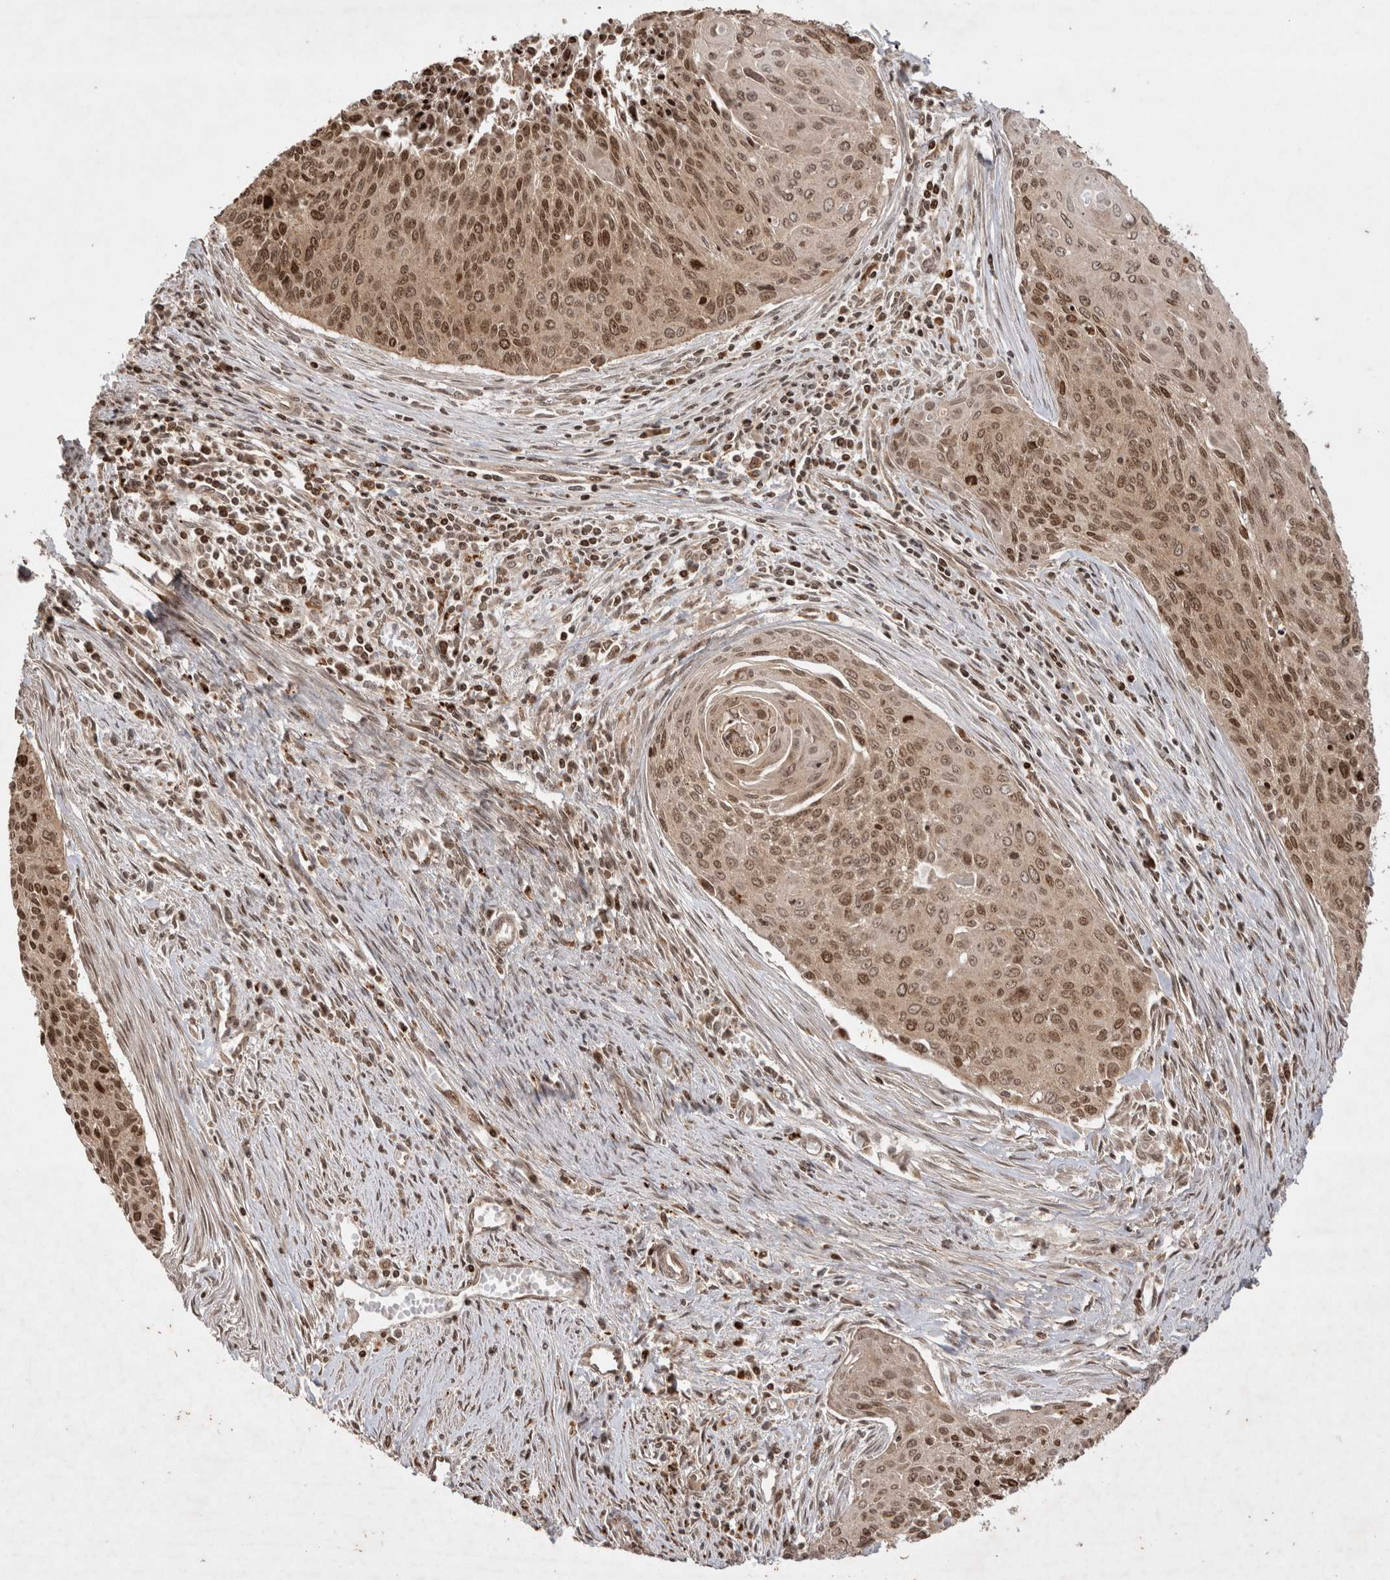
{"staining": {"intensity": "weak", "quantity": ">75%", "location": "cytoplasmic/membranous,nuclear"}, "tissue": "cervical cancer", "cell_type": "Tumor cells", "image_type": "cancer", "snomed": [{"axis": "morphology", "description": "Squamous cell carcinoma, NOS"}, {"axis": "topography", "description": "Cervix"}], "caption": "Immunohistochemistry micrograph of neoplastic tissue: human cervical squamous cell carcinoma stained using immunohistochemistry (IHC) shows low levels of weak protein expression localized specifically in the cytoplasmic/membranous and nuclear of tumor cells, appearing as a cytoplasmic/membranous and nuclear brown color.", "gene": "FAM221A", "patient": {"sex": "female", "age": 55}}